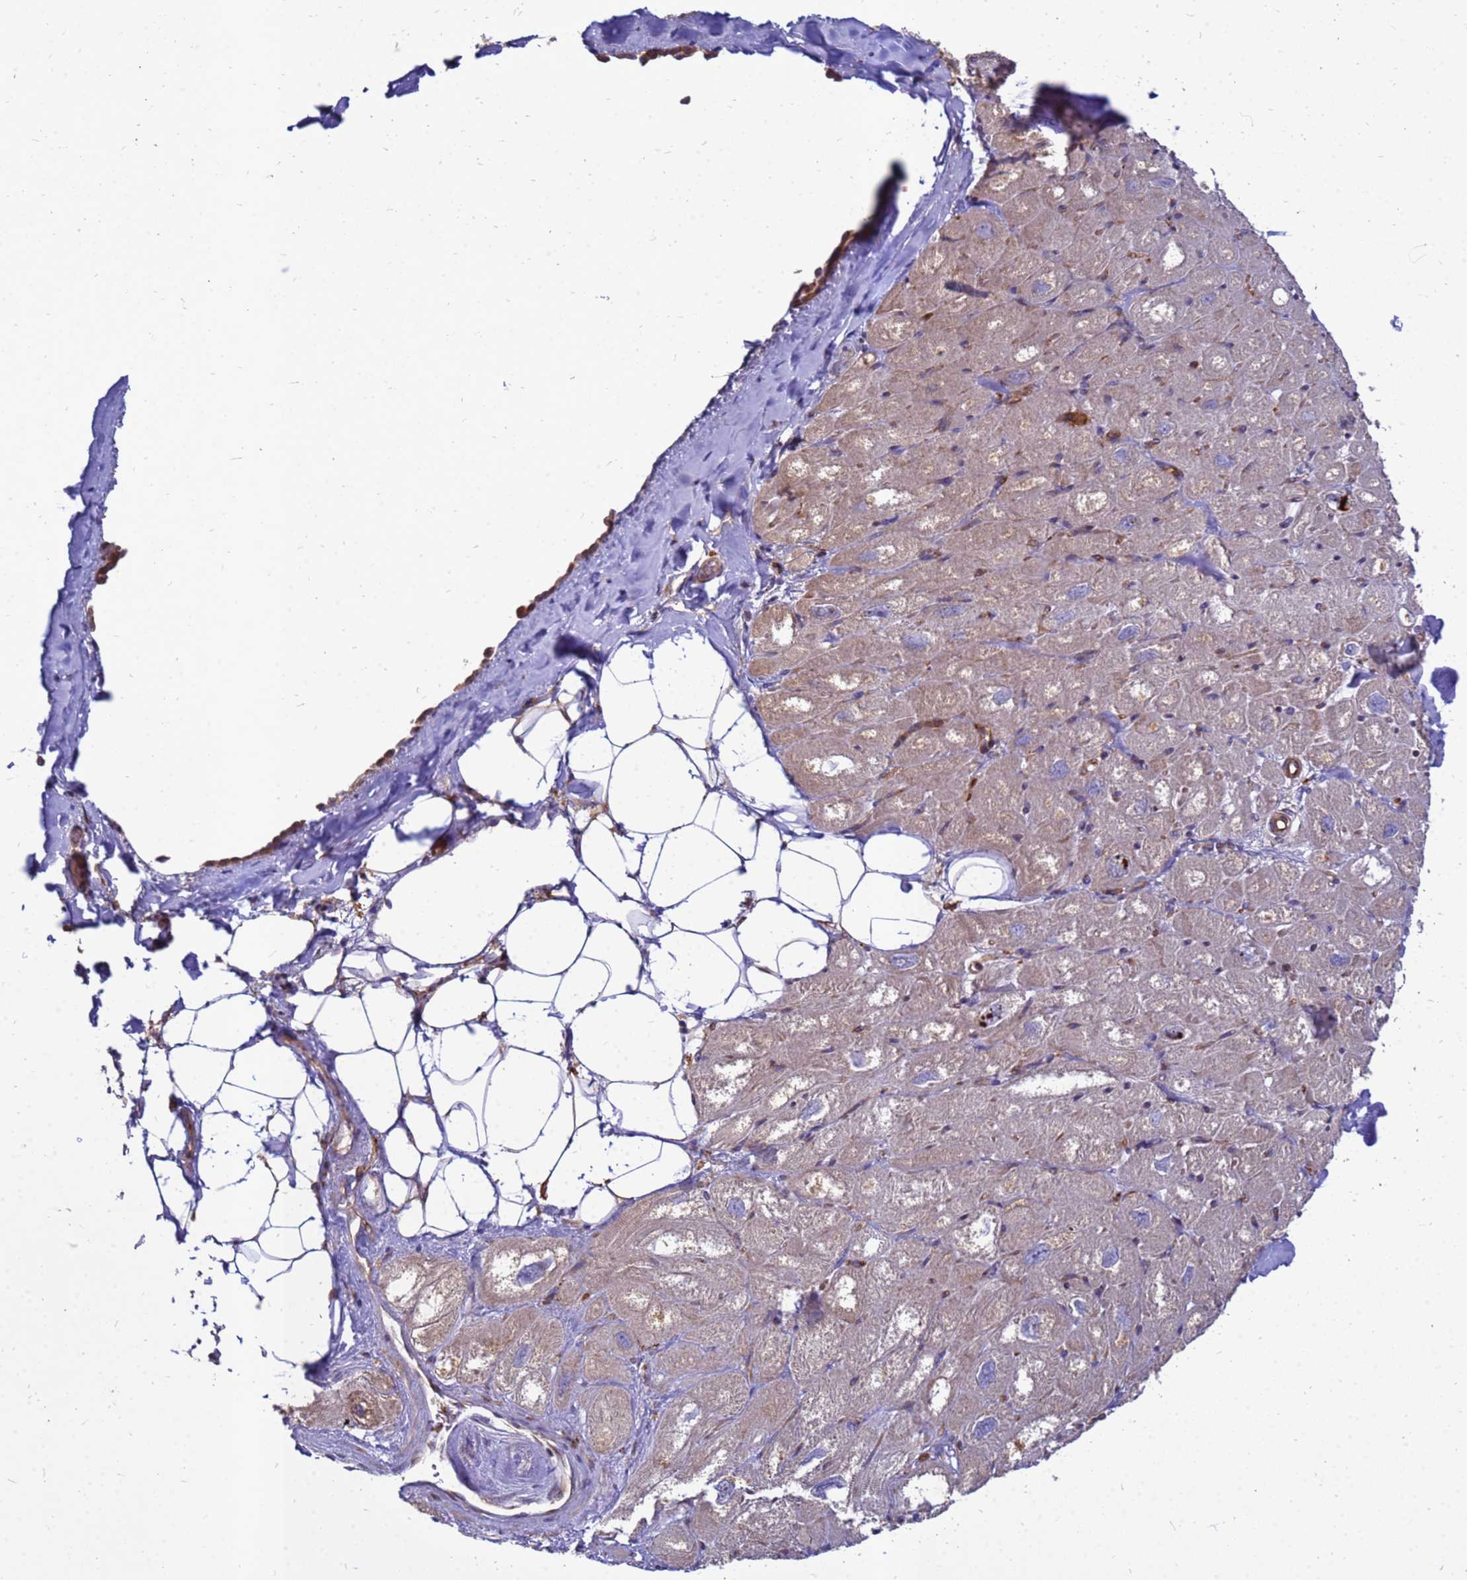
{"staining": {"intensity": "weak", "quantity": "25%-75%", "location": "cytoplasmic/membranous"}, "tissue": "heart muscle", "cell_type": "Cardiomyocytes", "image_type": "normal", "snomed": [{"axis": "morphology", "description": "Normal tissue, NOS"}, {"axis": "topography", "description": "Heart"}], "caption": "Immunohistochemistry (IHC) histopathology image of benign heart muscle: heart muscle stained using IHC shows low levels of weak protein expression localized specifically in the cytoplasmic/membranous of cardiomyocytes, appearing as a cytoplasmic/membranous brown color.", "gene": "RNF215", "patient": {"sex": "male", "age": 50}}